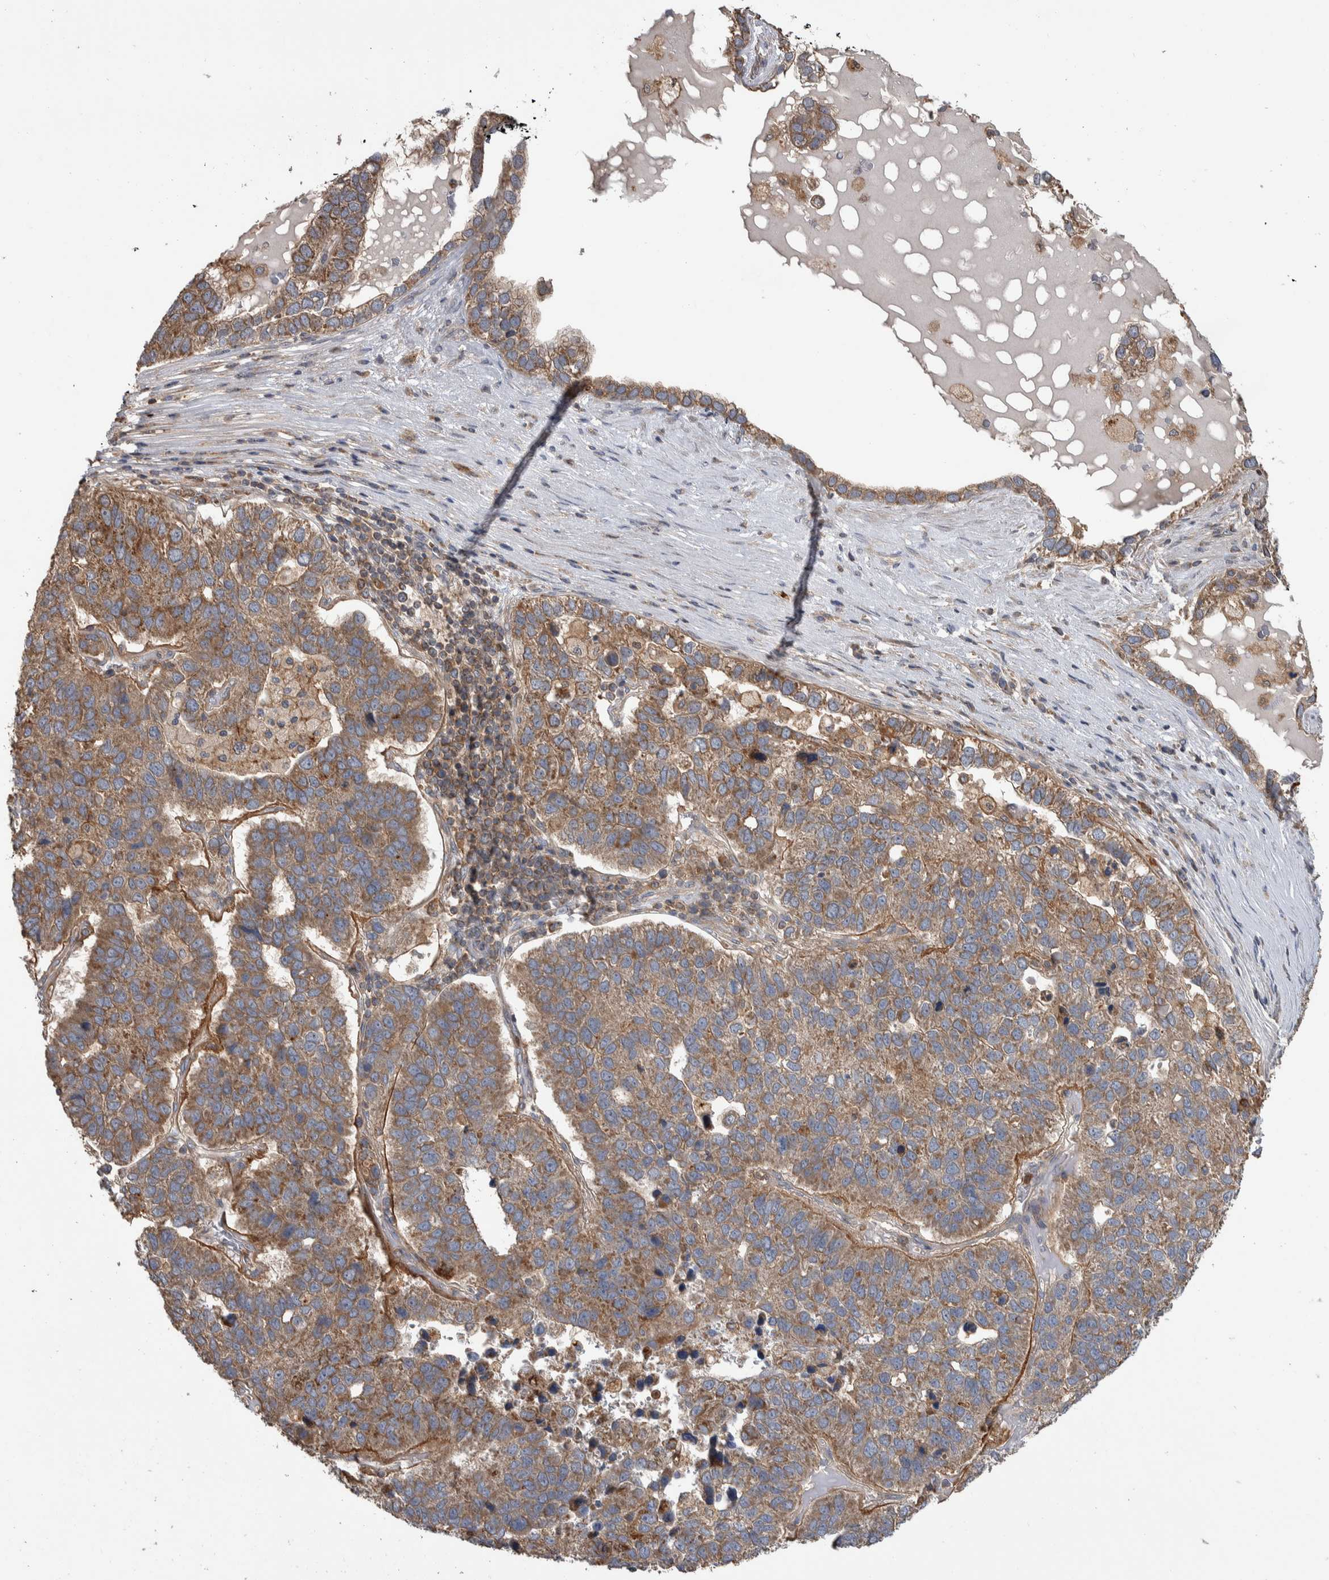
{"staining": {"intensity": "moderate", "quantity": ">75%", "location": "cytoplasmic/membranous"}, "tissue": "pancreatic cancer", "cell_type": "Tumor cells", "image_type": "cancer", "snomed": [{"axis": "morphology", "description": "Adenocarcinoma, NOS"}, {"axis": "topography", "description": "Pancreas"}], "caption": "Human pancreatic cancer stained with a protein marker shows moderate staining in tumor cells.", "gene": "SDCBP", "patient": {"sex": "female", "age": 61}}